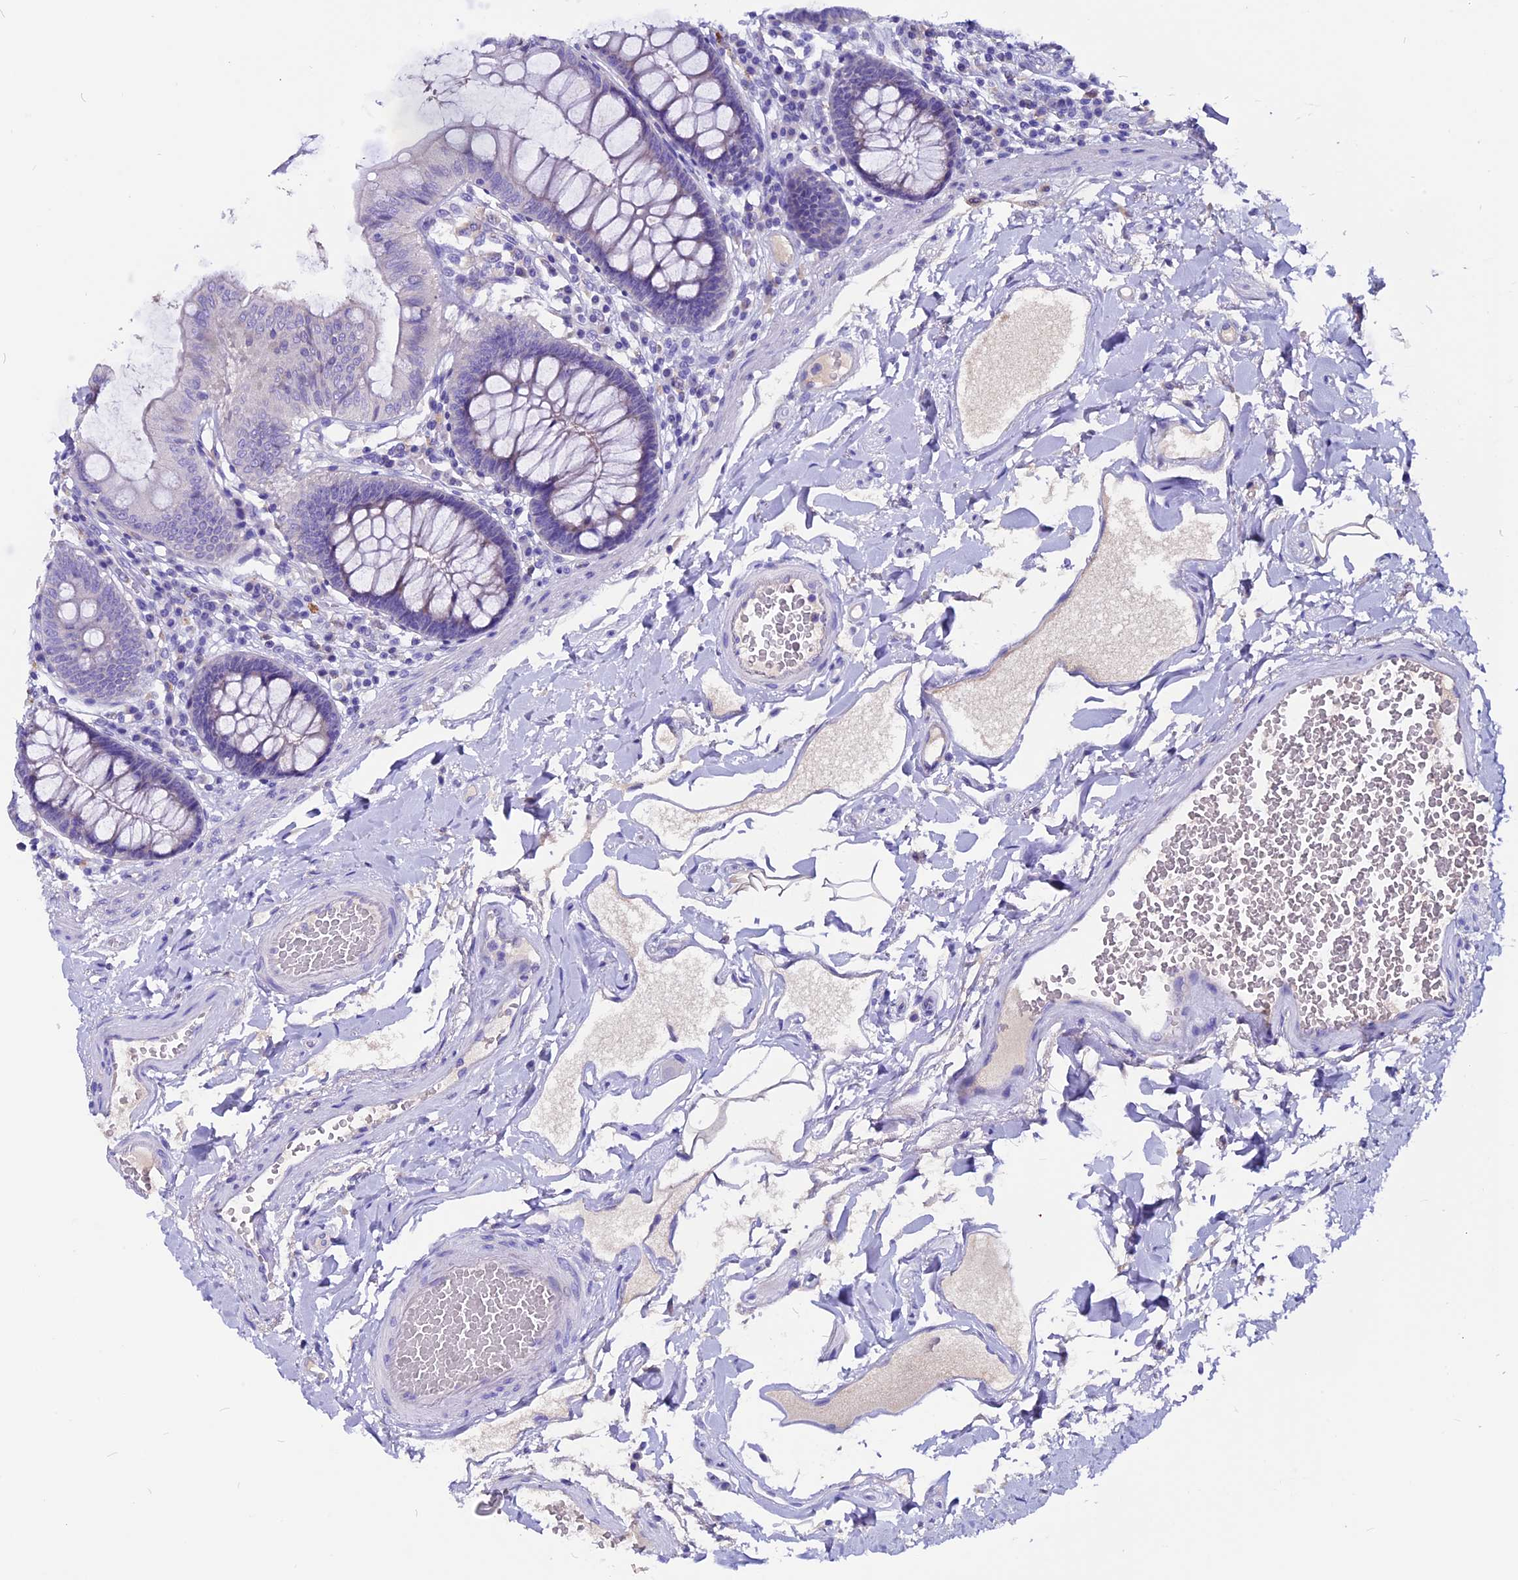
{"staining": {"intensity": "negative", "quantity": "none", "location": "none"}, "tissue": "colon", "cell_type": "Endothelial cells", "image_type": "normal", "snomed": [{"axis": "morphology", "description": "Normal tissue, NOS"}, {"axis": "topography", "description": "Colon"}], "caption": "Immunohistochemistry (IHC) histopathology image of normal colon: human colon stained with DAB reveals no significant protein positivity in endothelial cells. Brightfield microscopy of IHC stained with DAB (brown) and hematoxylin (blue), captured at high magnification.", "gene": "CCBE1", "patient": {"sex": "male", "age": 84}}